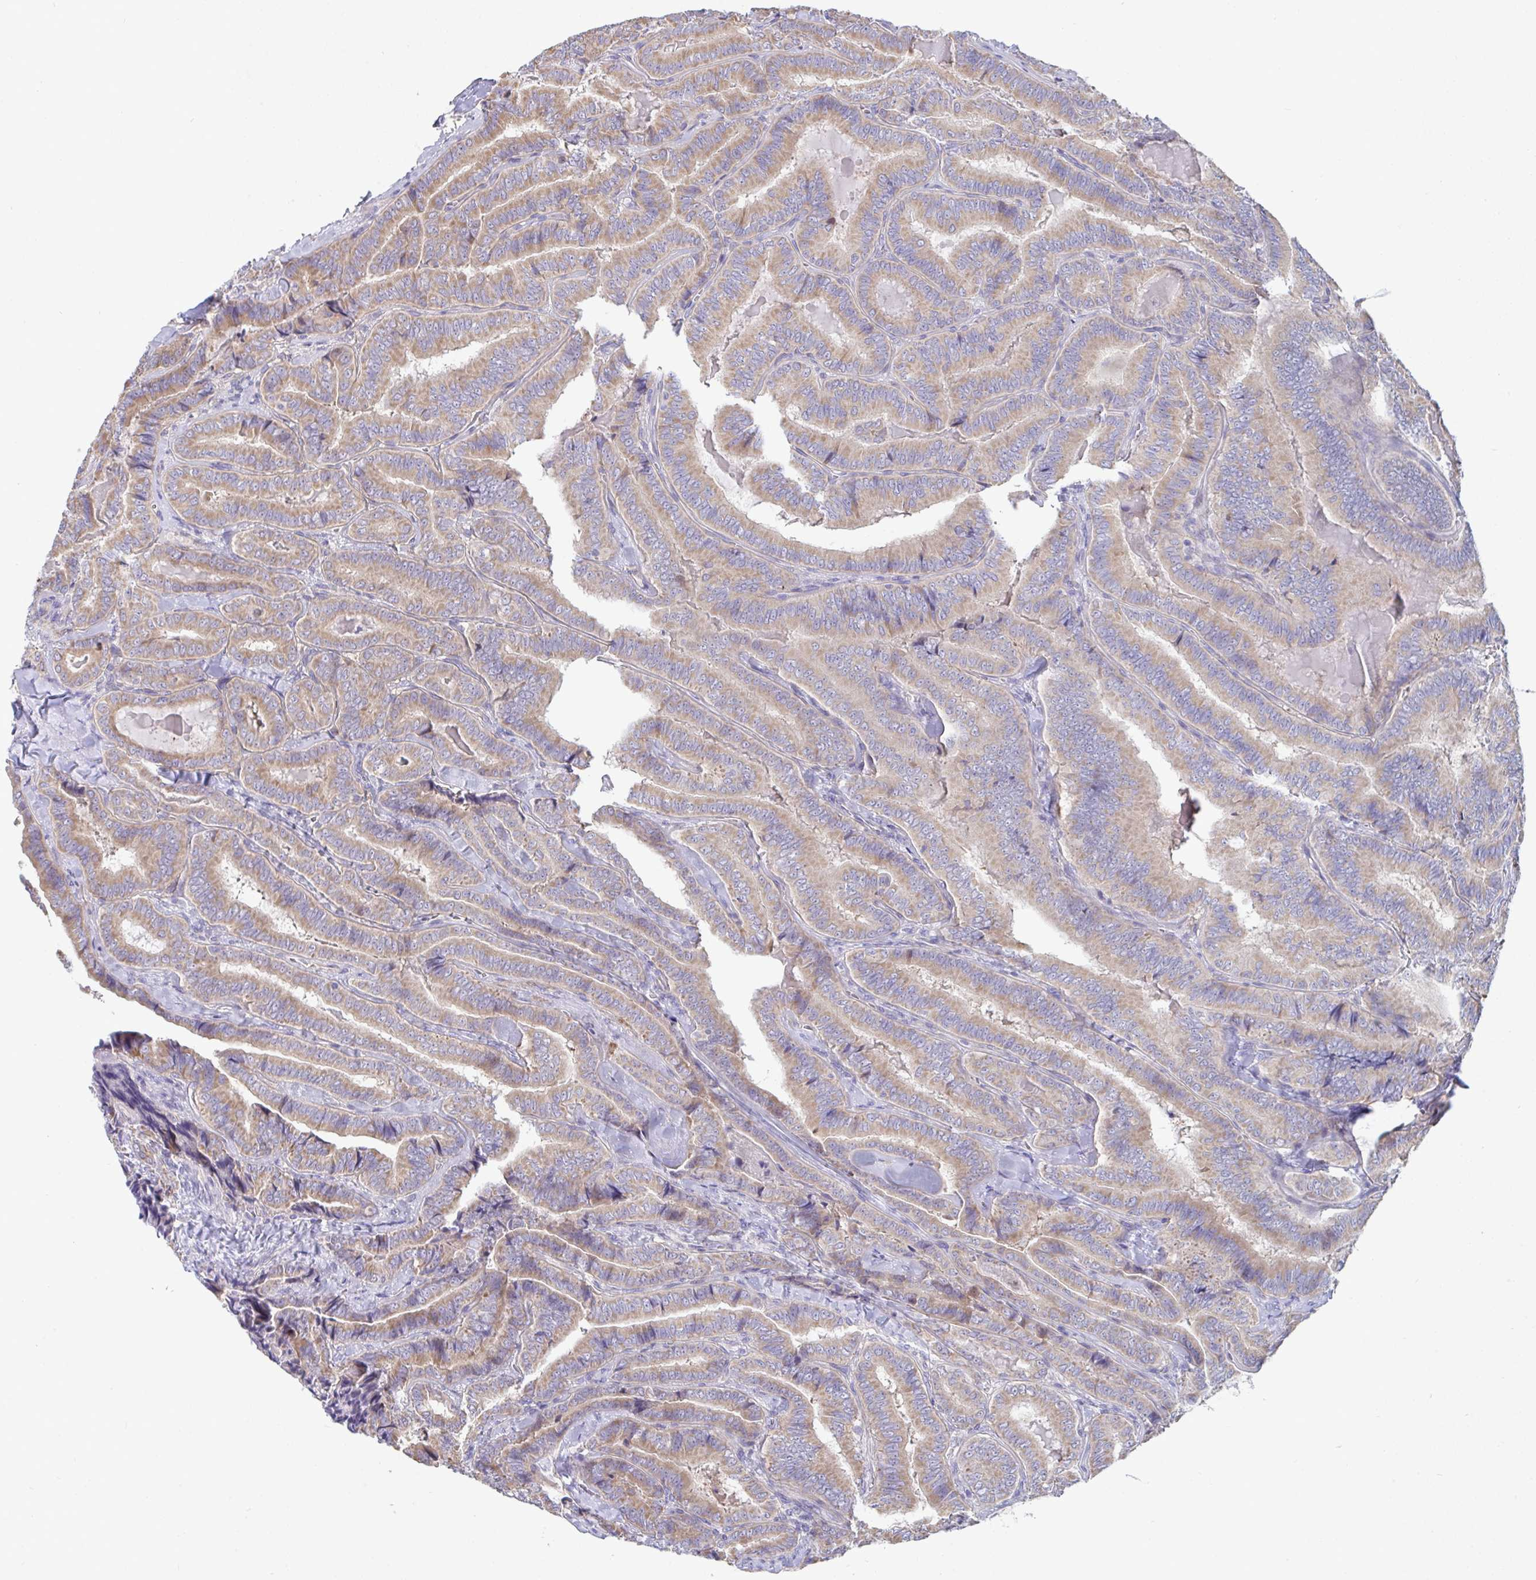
{"staining": {"intensity": "moderate", "quantity": ">75%", "location": "cytoplasmic/membranous"}, "tissue": "thyroid cancer", "cell_type": "Tumor cells", "image_type": "cancer", "snomed": [{"axis": "morphology", "description": "Papillary adenocarcinoma, NOS"}, {"axis": "topography", "description": "Thyroid gland"}], "caption": "Protein expression by immunohistochemistry (IHC) displays moderate cytoplasmic/membranous expression in approximately >75% of tumor cells in thyroid papillary adenocarcinoma. Using DAB (3,3'-diaminobenzidine) (brown) and hematoxylin (blue) stains, captured at high magnification using brightfield microscopy.", "gene": "IL37", "patient": {"sex": "male", "age": 61}}